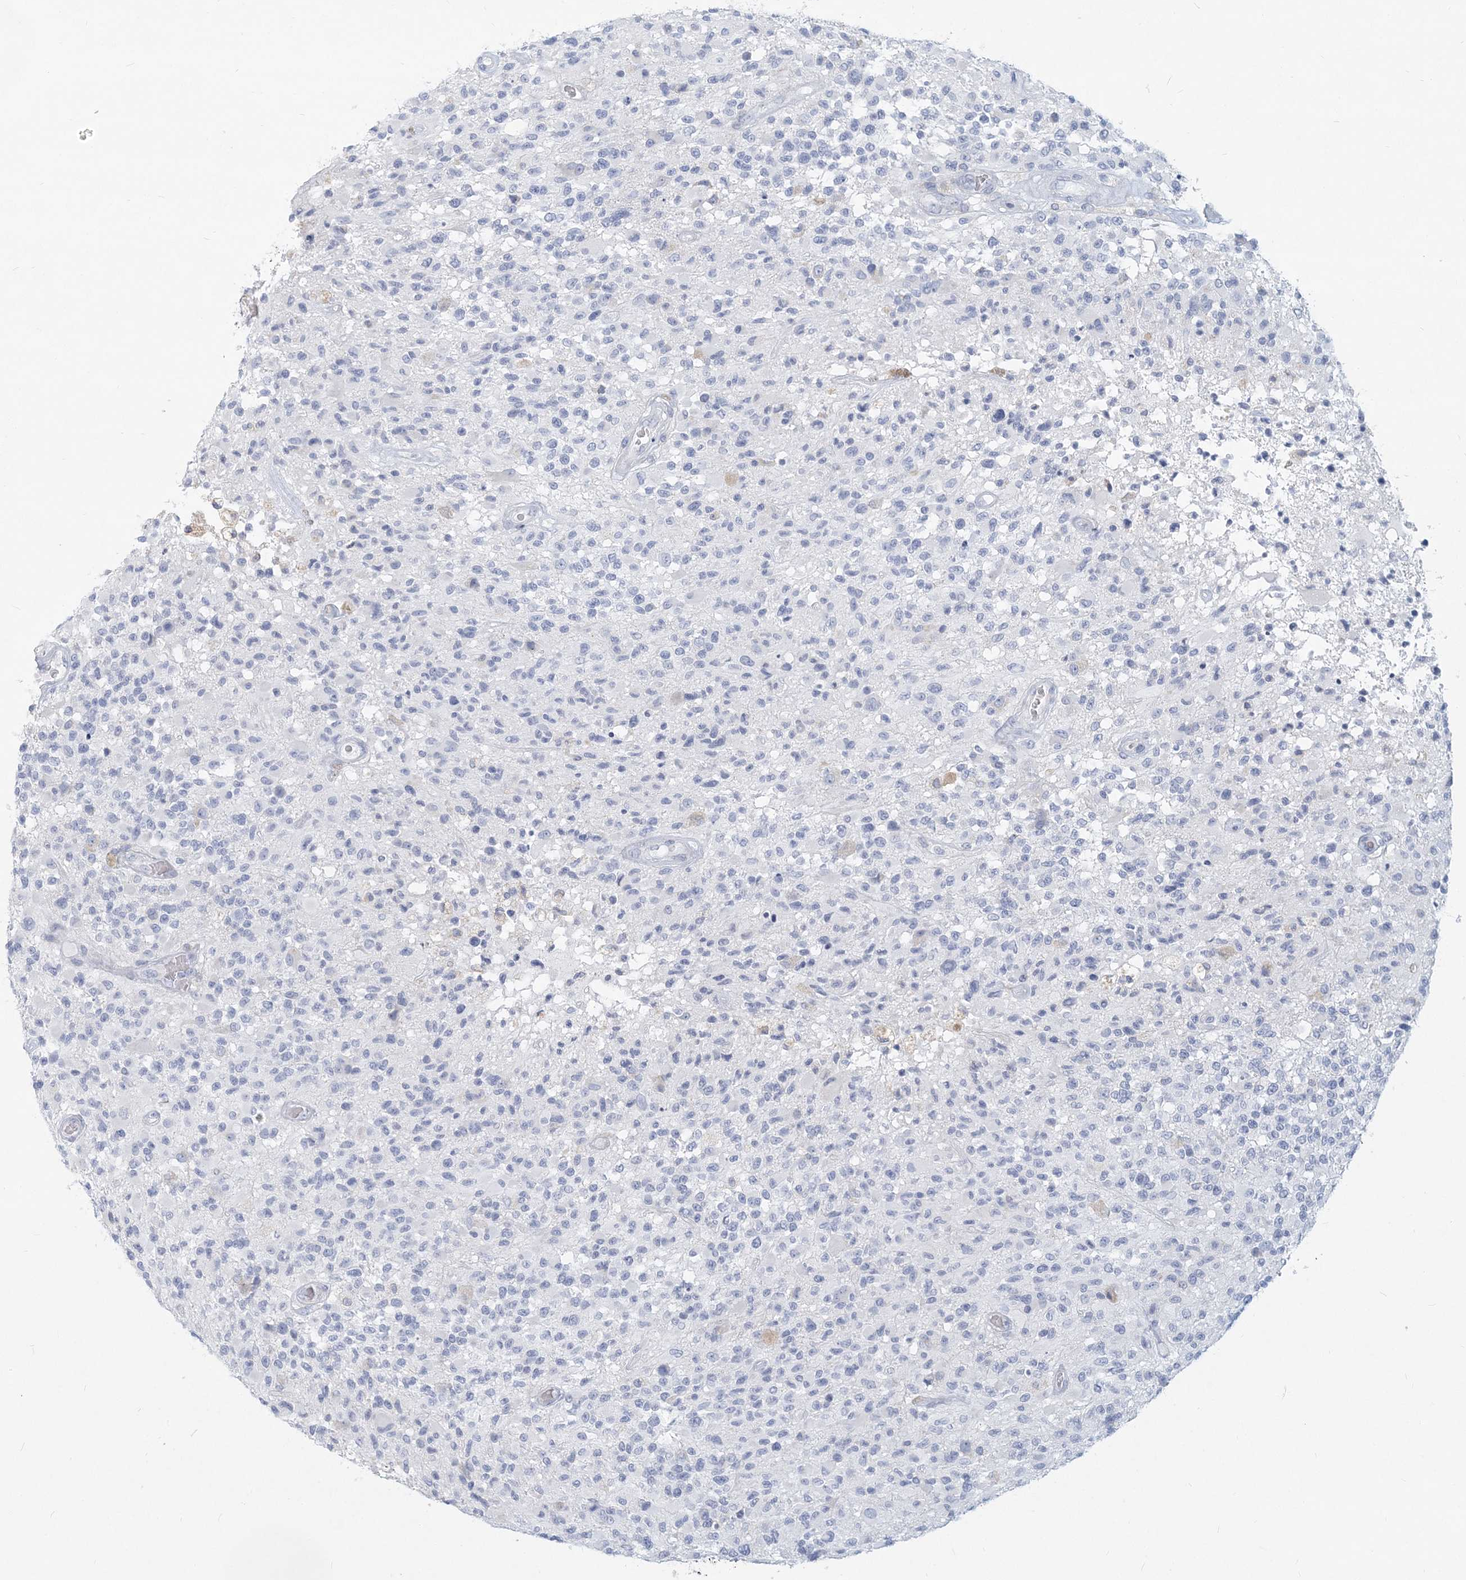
{"staining": {"intensity": "negative", "quantity": "none", "location": "none"}, "tissue": "glioma", "cell_type": "Tumor cells", "image_type": "cancer", "snomed": [{"axis": "morphology", "description": "Glioma, malignant, High grade"}, {"axis": "morphology", "description": "Glioblastoma, NOS"}, {"axis": "topography", "description": "Brain"}], "caption": "Tumor cells are negative for protein expression in human glioma.", "gene": "CSN1S1", "patient": {"sex": "male", "age": 60}}